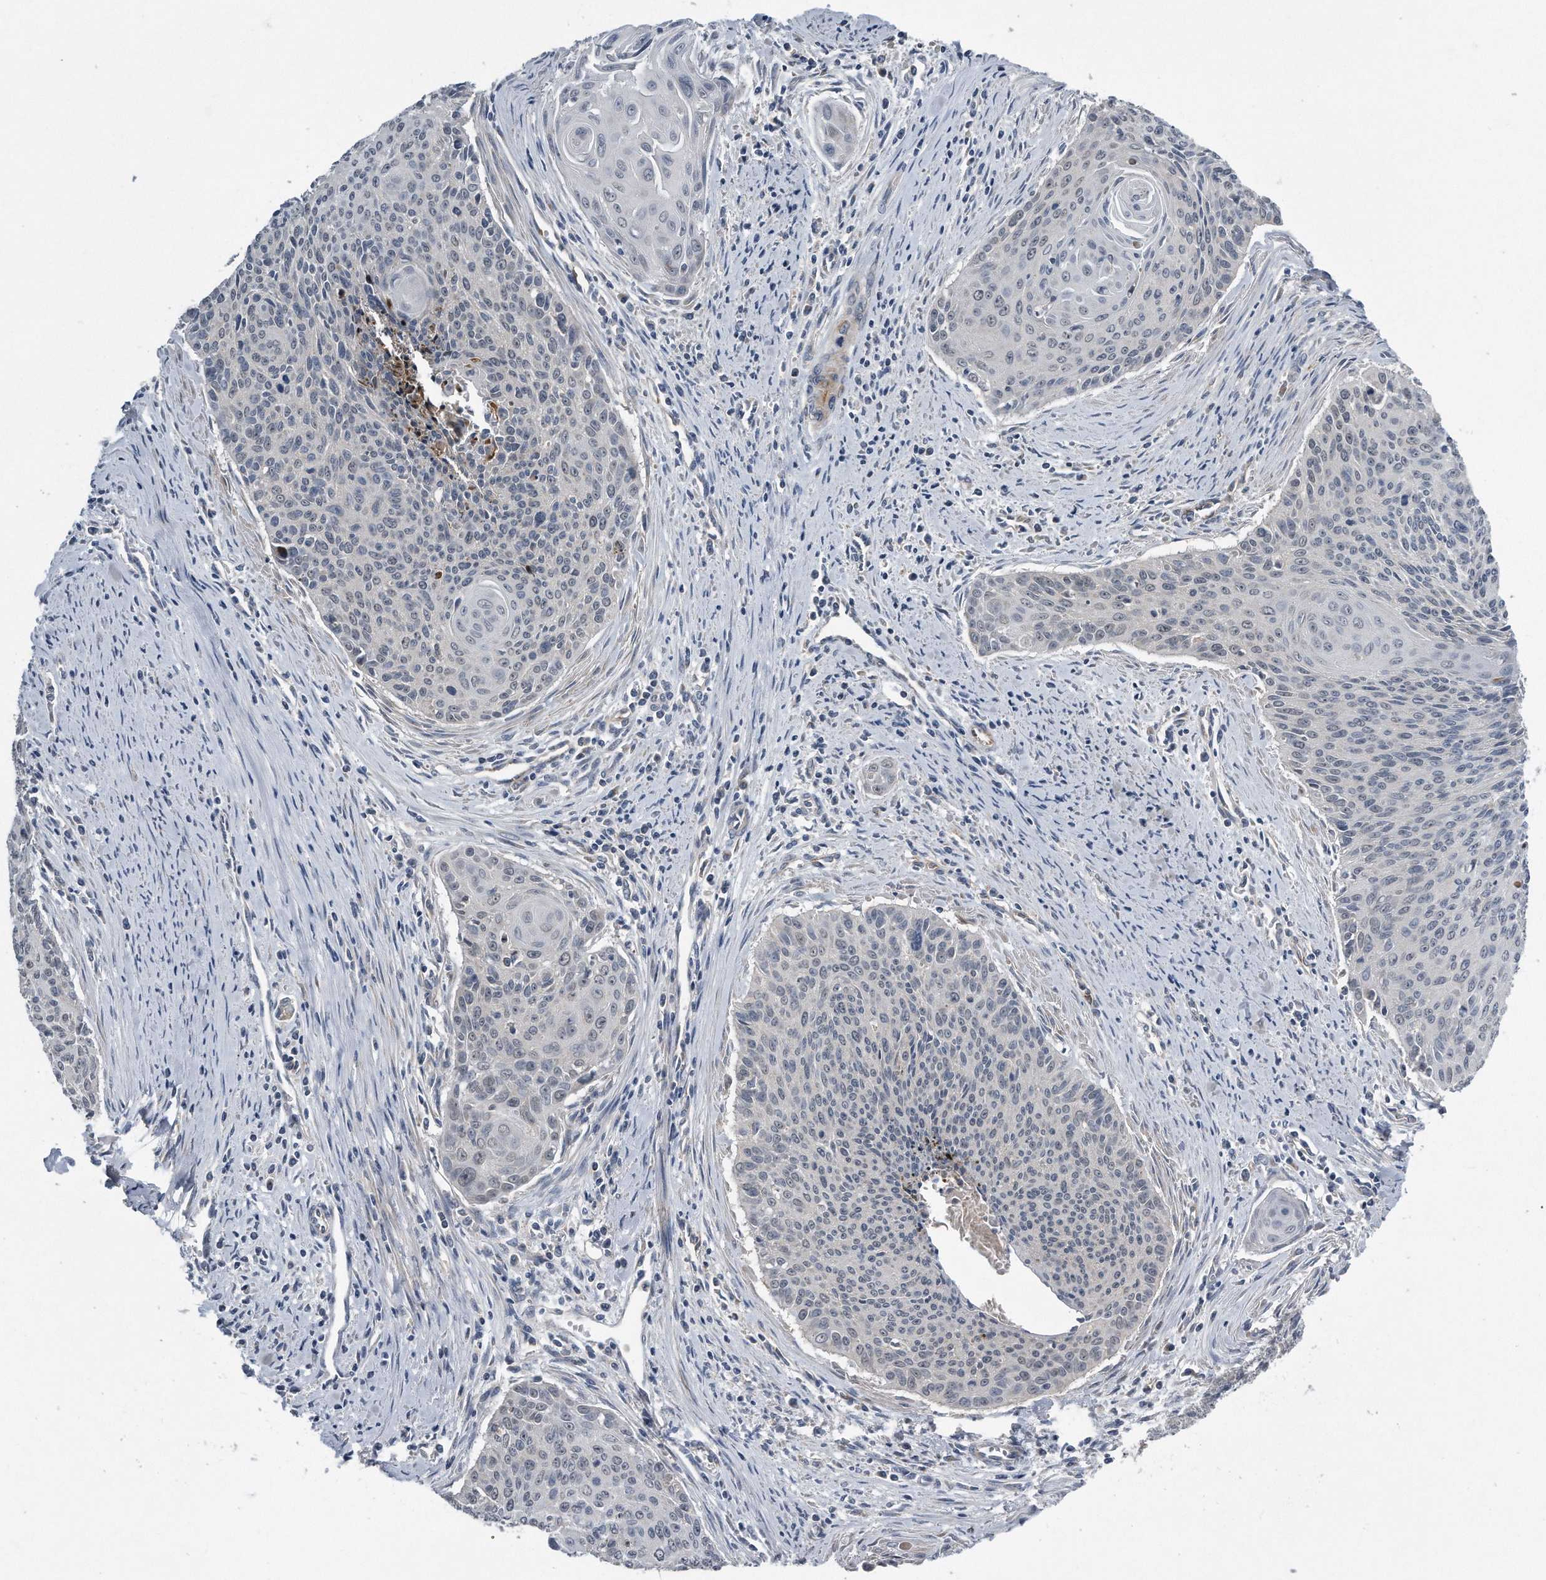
{"staining": {"intensity": "negative", "quantity": "none", "location": "none"}, "tissue": "cervical cancer", "cell_type": "Tumor cells", "image_type": "cancer", "snomed": [{"axis": "morphology", "description": "Squamous cell carcinoma, NOS"}, {"axis": "topography", "description": "Cervix"}], "caption": "Cervical squamous cell carcinoma was stained to show a protein in brown. There is no significant positivity in tumor cells.", "gene": "LYRM4", "patient": {"sex": "female", "age": 55}}